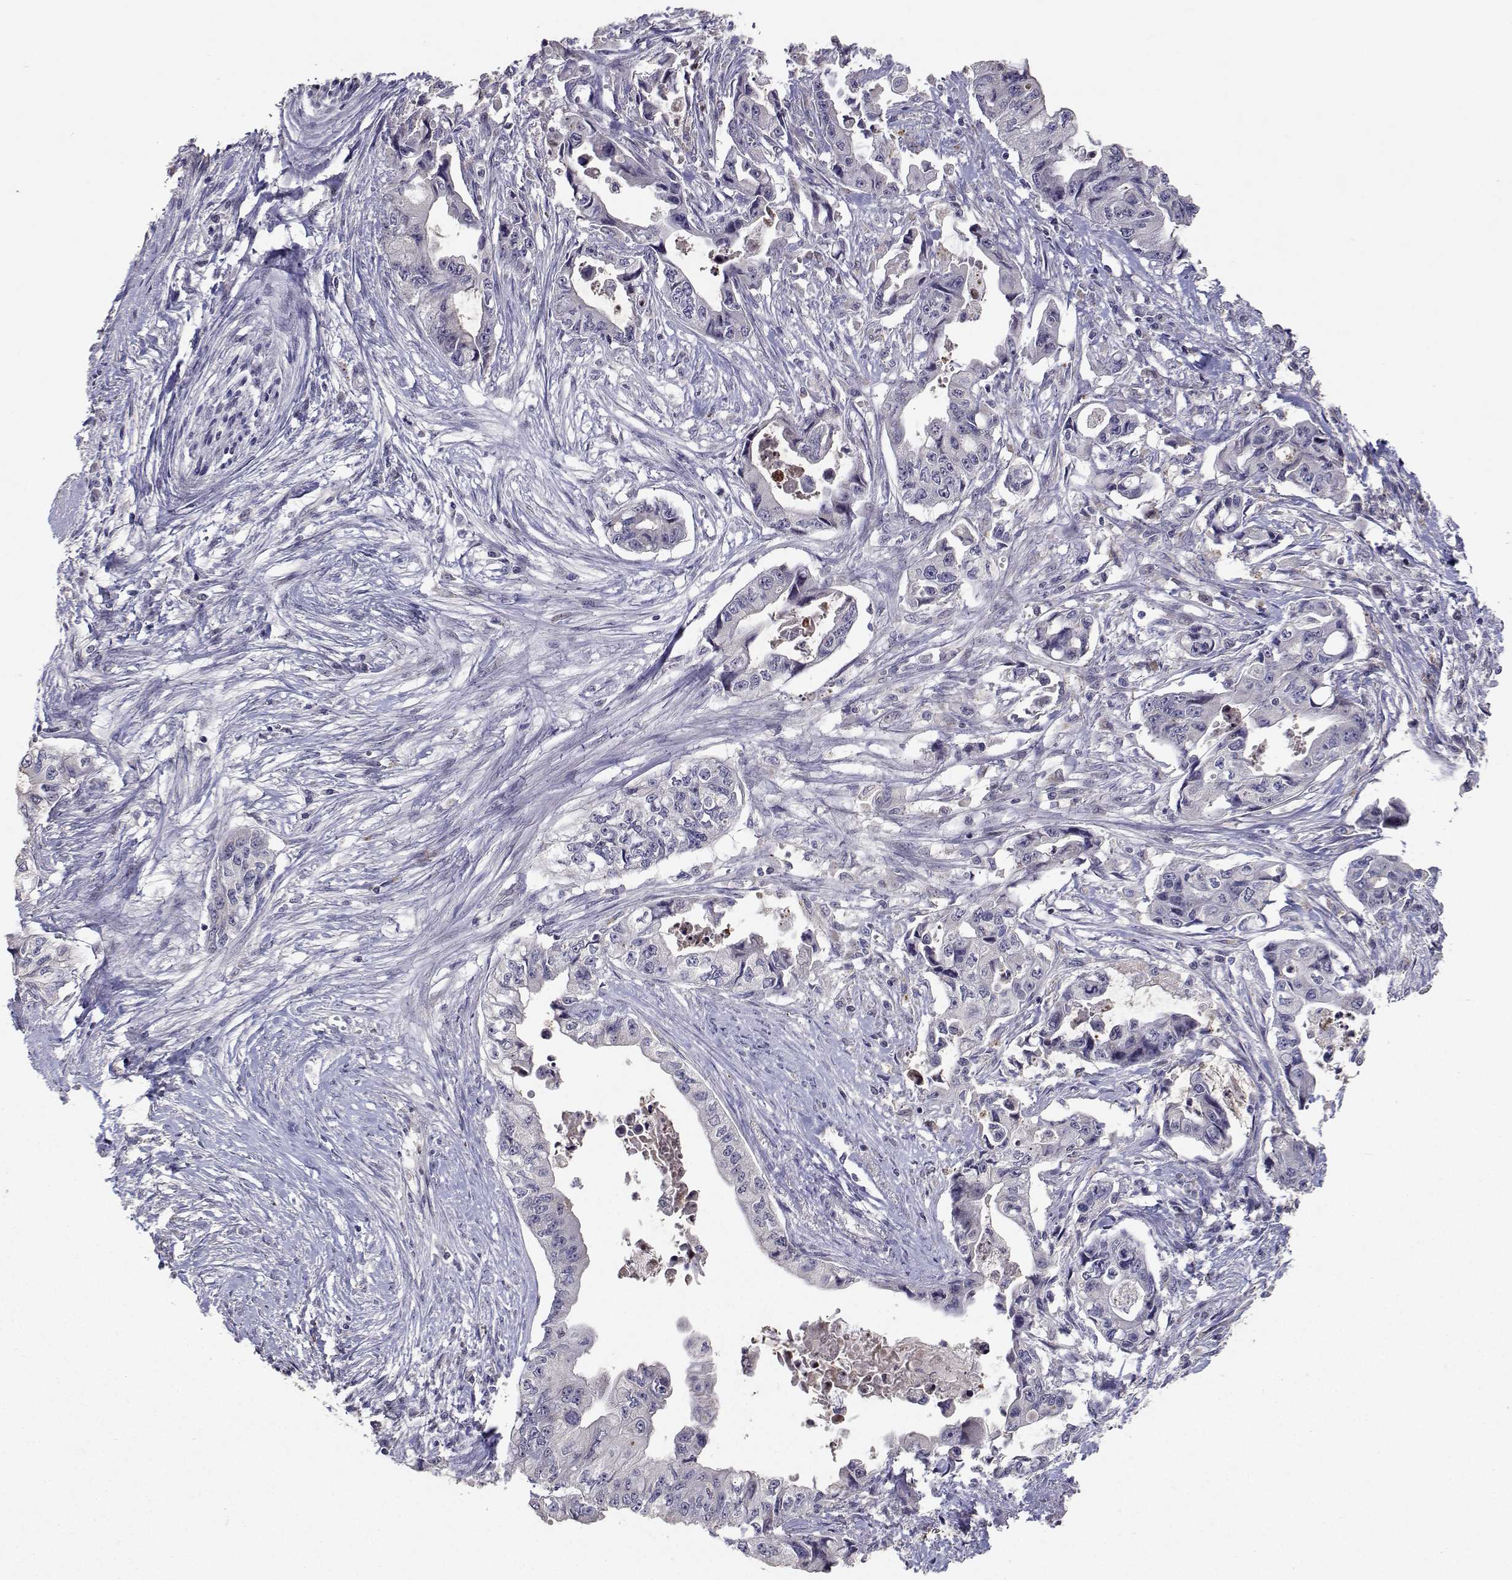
{"staining": {"intensity": "negative", "quantity": "none", "location": "none"}, "tissue": "pancreatic cancer", "cell_type": "Tumor cells", "image_type": "cancer", "snomed": [{"axis": "morphology", "description": "Adenocarcinoma, NOS"}, {"axis": "topography", "description": "Pancreas"}], "caption": "The immunohistochemistry (IHC) histopathology image has no significant staining in tumor cells of pancreatic adenocarcinoma tissue. (Stains: DAB immunohistochemistry with hematoxylin counter stain, Microscopy: brightfield microscopy at high magnification).", "gene": "RBPJL", "patient": {"sex": "male", "age": 66}}